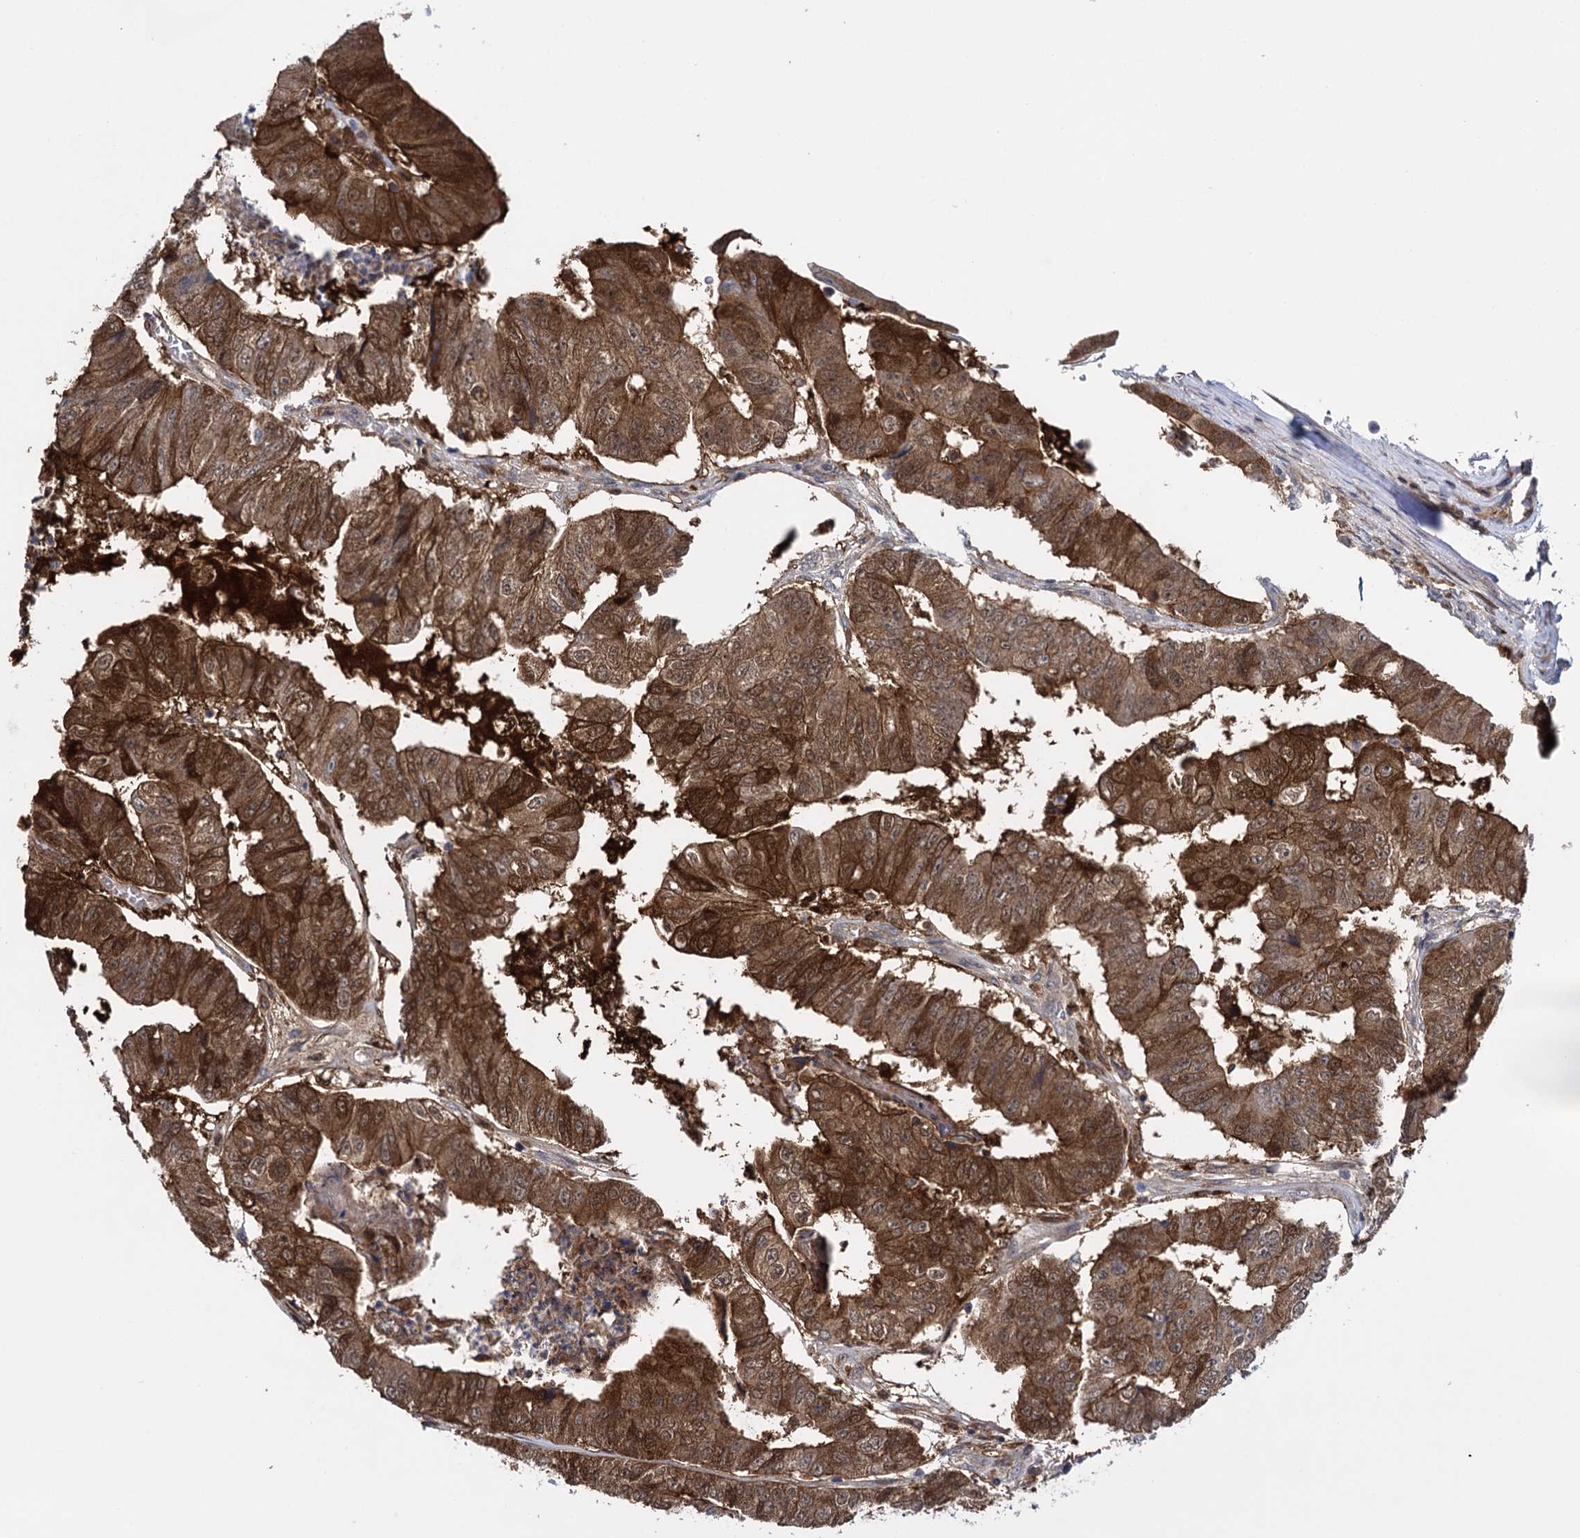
{"staining": {"intensity": "strong", "quantity": ">75%", "location": "cytoplasmic/membranous,nuclear"}, "tissue": "colorectal cancer", "cell_type": "Tumor cells", "image_type": "cancer", "snomed": [{"axis": "morphology", "description": "Adenocarcinoma, NOS"}, {"axis": "topography", "description": "Colon"}], "caption": "Adenocarcinoma (colorectal) stained with a brown dye shows strong cytoplasmic/membranous and nuclear positive expression in approximately >75% of tumor cells.", "gene": "GLO1", "patient": {"sex": "female", "age": 67}}